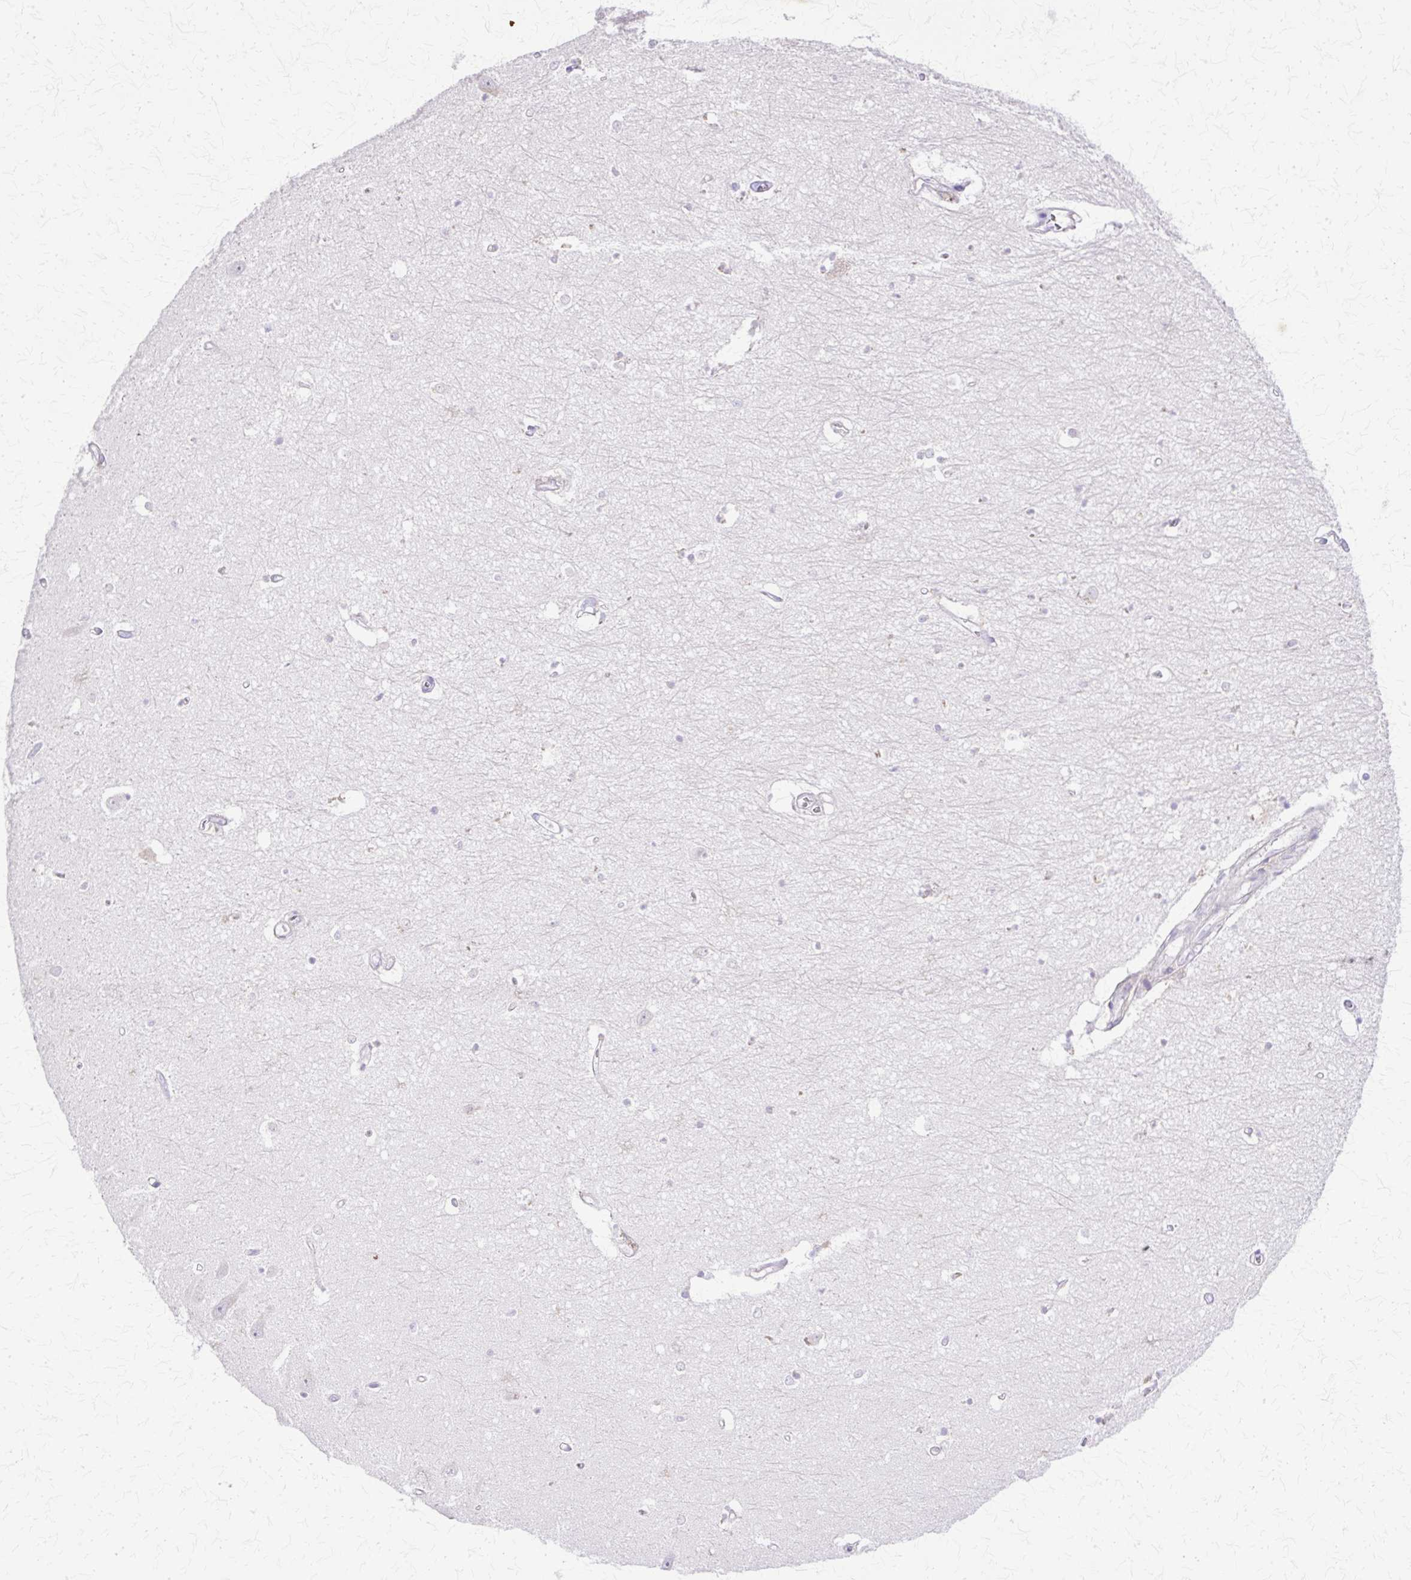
{"staining": {"intensity": "negative", "quantity": "none", "location": "none"}, "tissue": "hippocampus", "cell_type": "Glial cells", "image_type": "normal", "snomed": [{"axis": "morphology", "description": "Normal tissue, NOS"}, {"axis": "topography", "description": "Hippocampus"}], "caption": "The histopathology image reveals no staining of glial cells in benign hippocampus.", "gene": "TBC1D3B", "patient": {"sex": "female", "age": 64}}